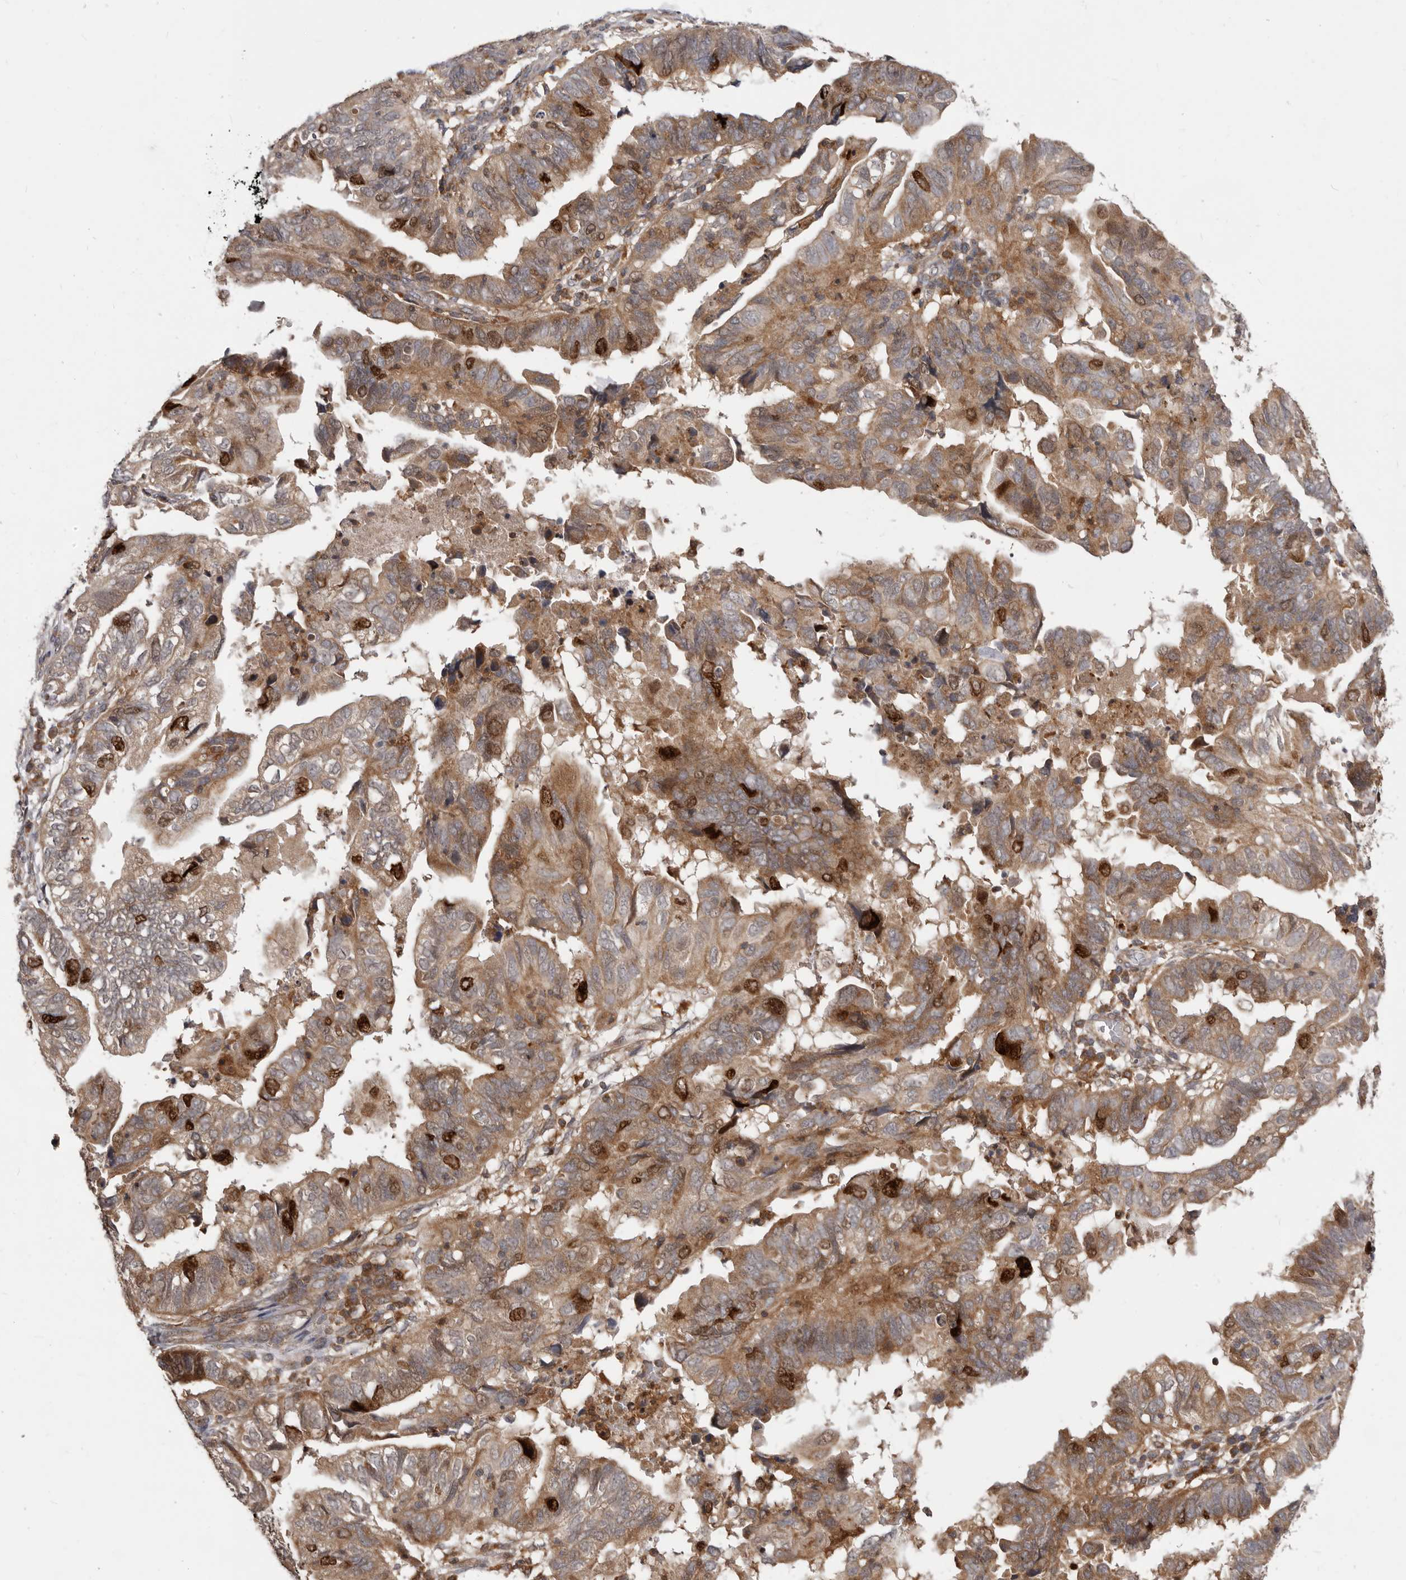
{"staining": {"intensity": "strong", "quantity": ">75%", "location": "cytoplasmic/membranous,nuclear"}, "tissue": "endometrial cancer", "cell_type": "Tumor cells", "image_type": "cancer", "snomed": [{"axis": "morphology", "description": "Adenocarcinoma, NOS"}, {"axis": "topography", "description": "Uterus"}], "caption": "Immunohistochemical staining of human endometrial cancer (adenocarcinoma) displays high levels of strong cytoplasmic/membranous and nuclear protein positivity in about >75% of tumor cells.", "gene": "RNF187", "patient": {"sex": "female", "age": 77}}